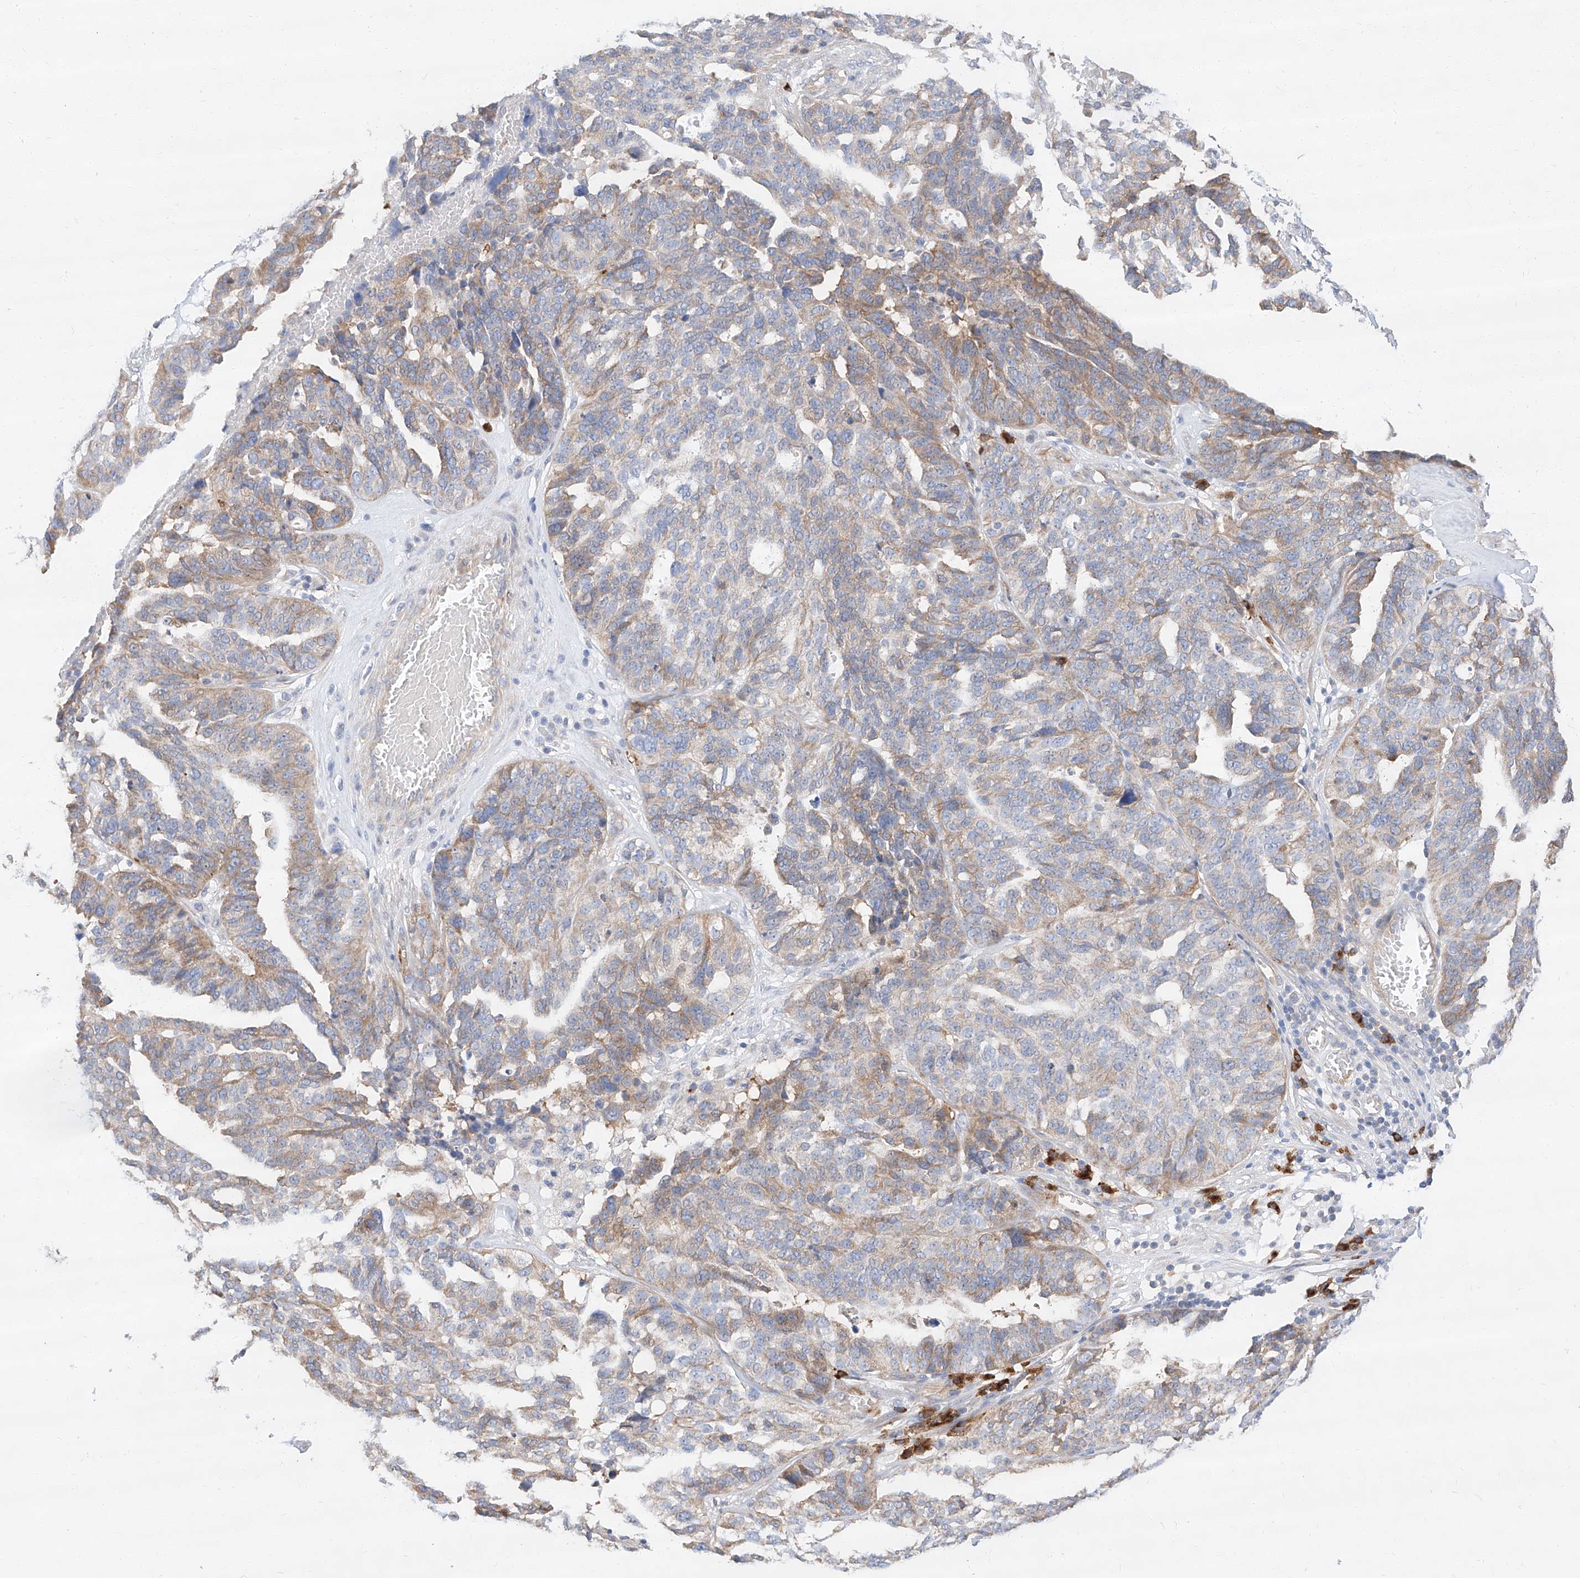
{"staining": {"intensity": "weak", "quantity": "25%-75%", "location": "cytoplasmic/membranous"}, "tissue": "ovarian cancer", "cell_type": "Tumor cells", "image_type": "cancer", "snomed": [{"axis": "morphology", "description": "Cystadenocarcinoma, serous, NOS"}, {"axis": "topography", "description": "Ovary"}], "caption": "Immunohistochemical staining of human ovarian cancer demonstrates low levels of weak cytoplasmic/membranous protein positivity in approximately 25%-75% of tumor cells.", "gene": "GLMN", "patient": {"sex": "female", "age": 59}}